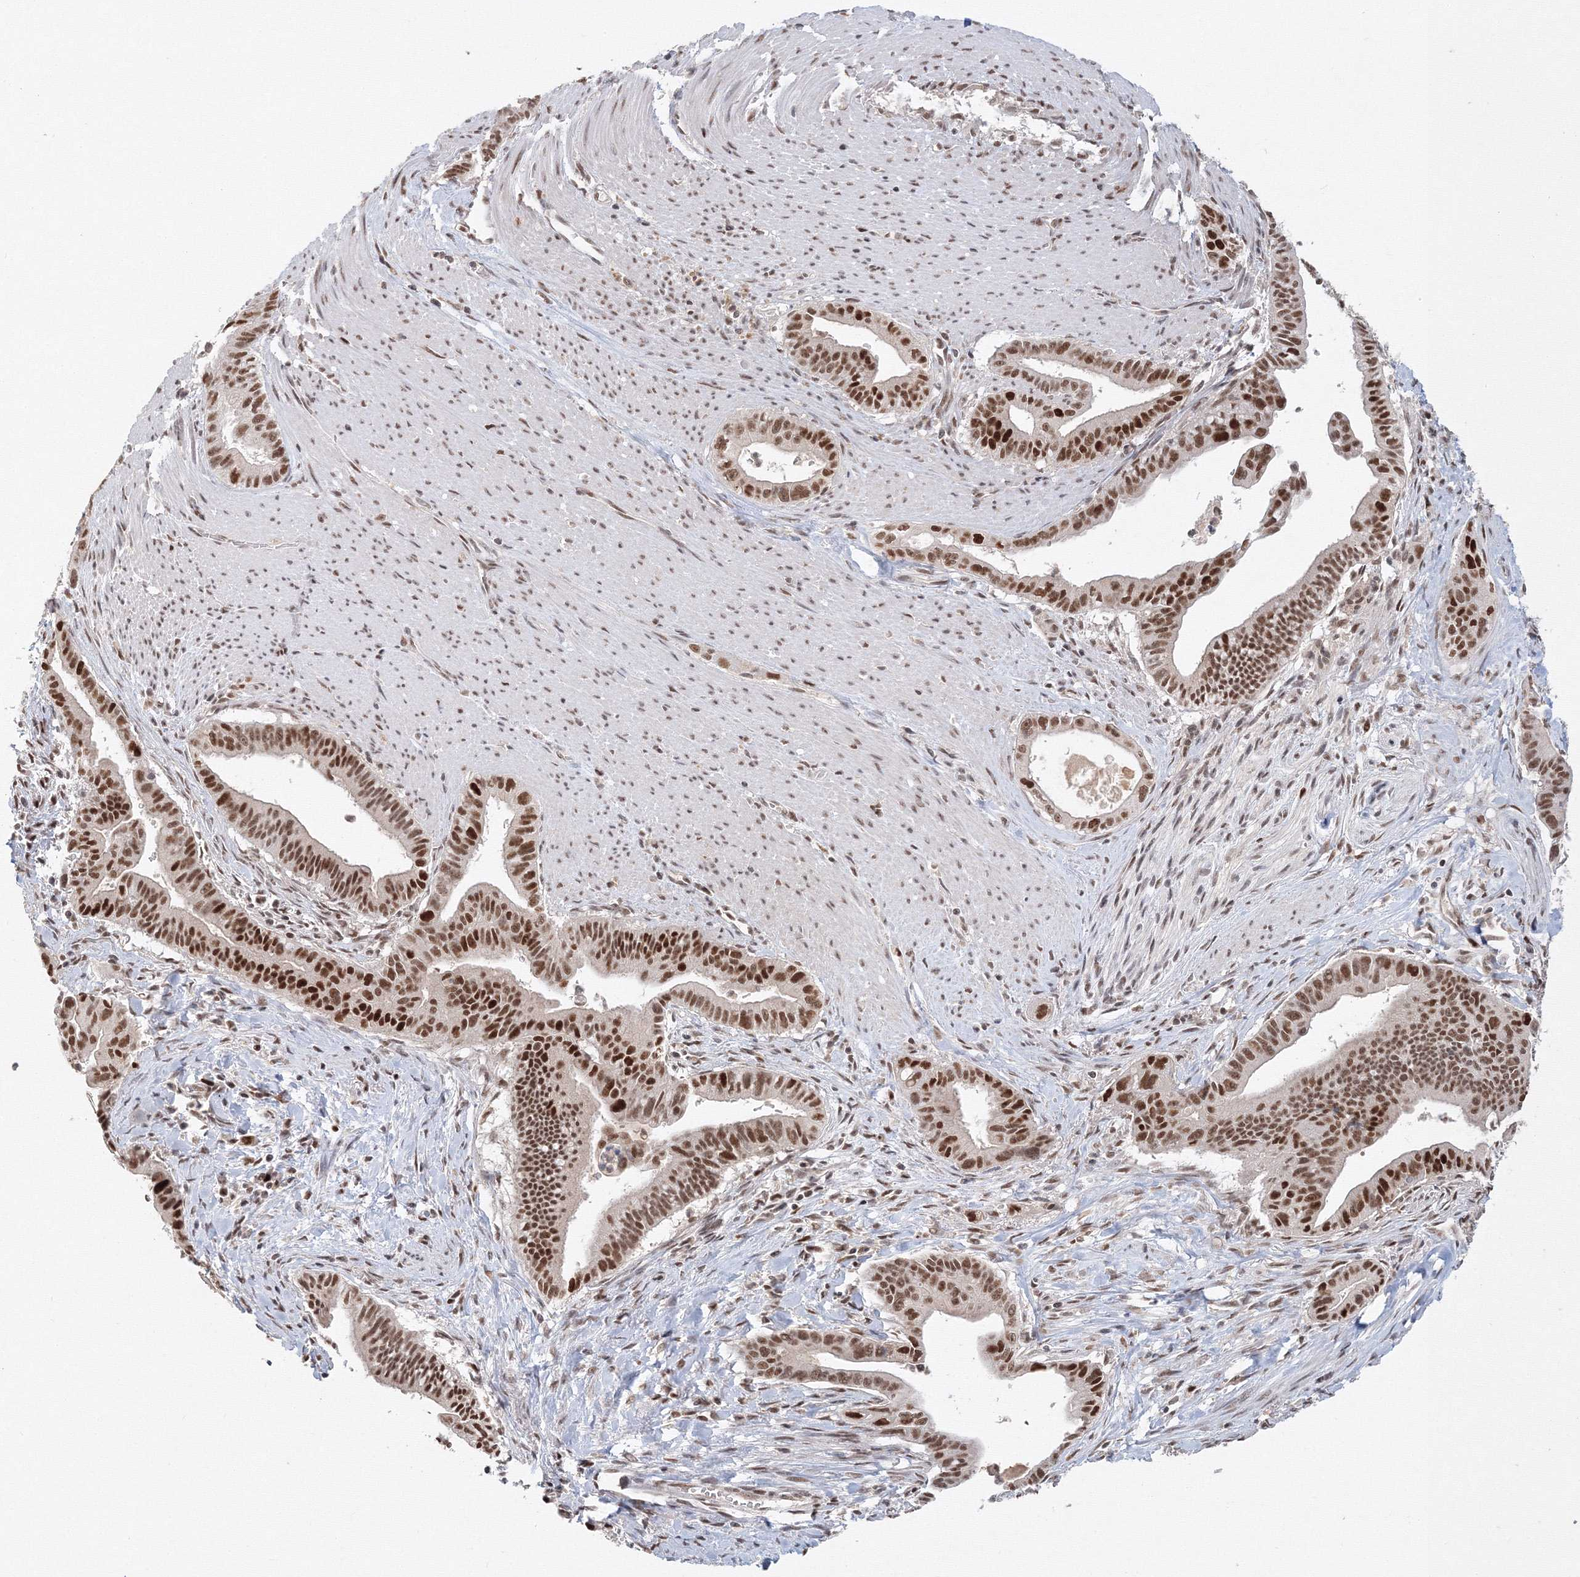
{"staining": {"intensity": "strong", "quantity": ">75%", "location": "nuclear"}, "tissue": "pancreatic cancer", "cell_type": "Tumor cells", "image_type": "cancer", "snomed": [{"axis": "morphology", "description": "Adenocarcinoma, NOS"}, {"axis": "topography", "description": "Pancreas"}], "caption": "Immunohistochemistry histopathology image of human pancreatic cancer stained for a protein (brown), which displays high levels of strong nuclear staining in about >75% of tumor cells.", "gene": "IWS1", "patient": {"sex": "male", "age": 70}}